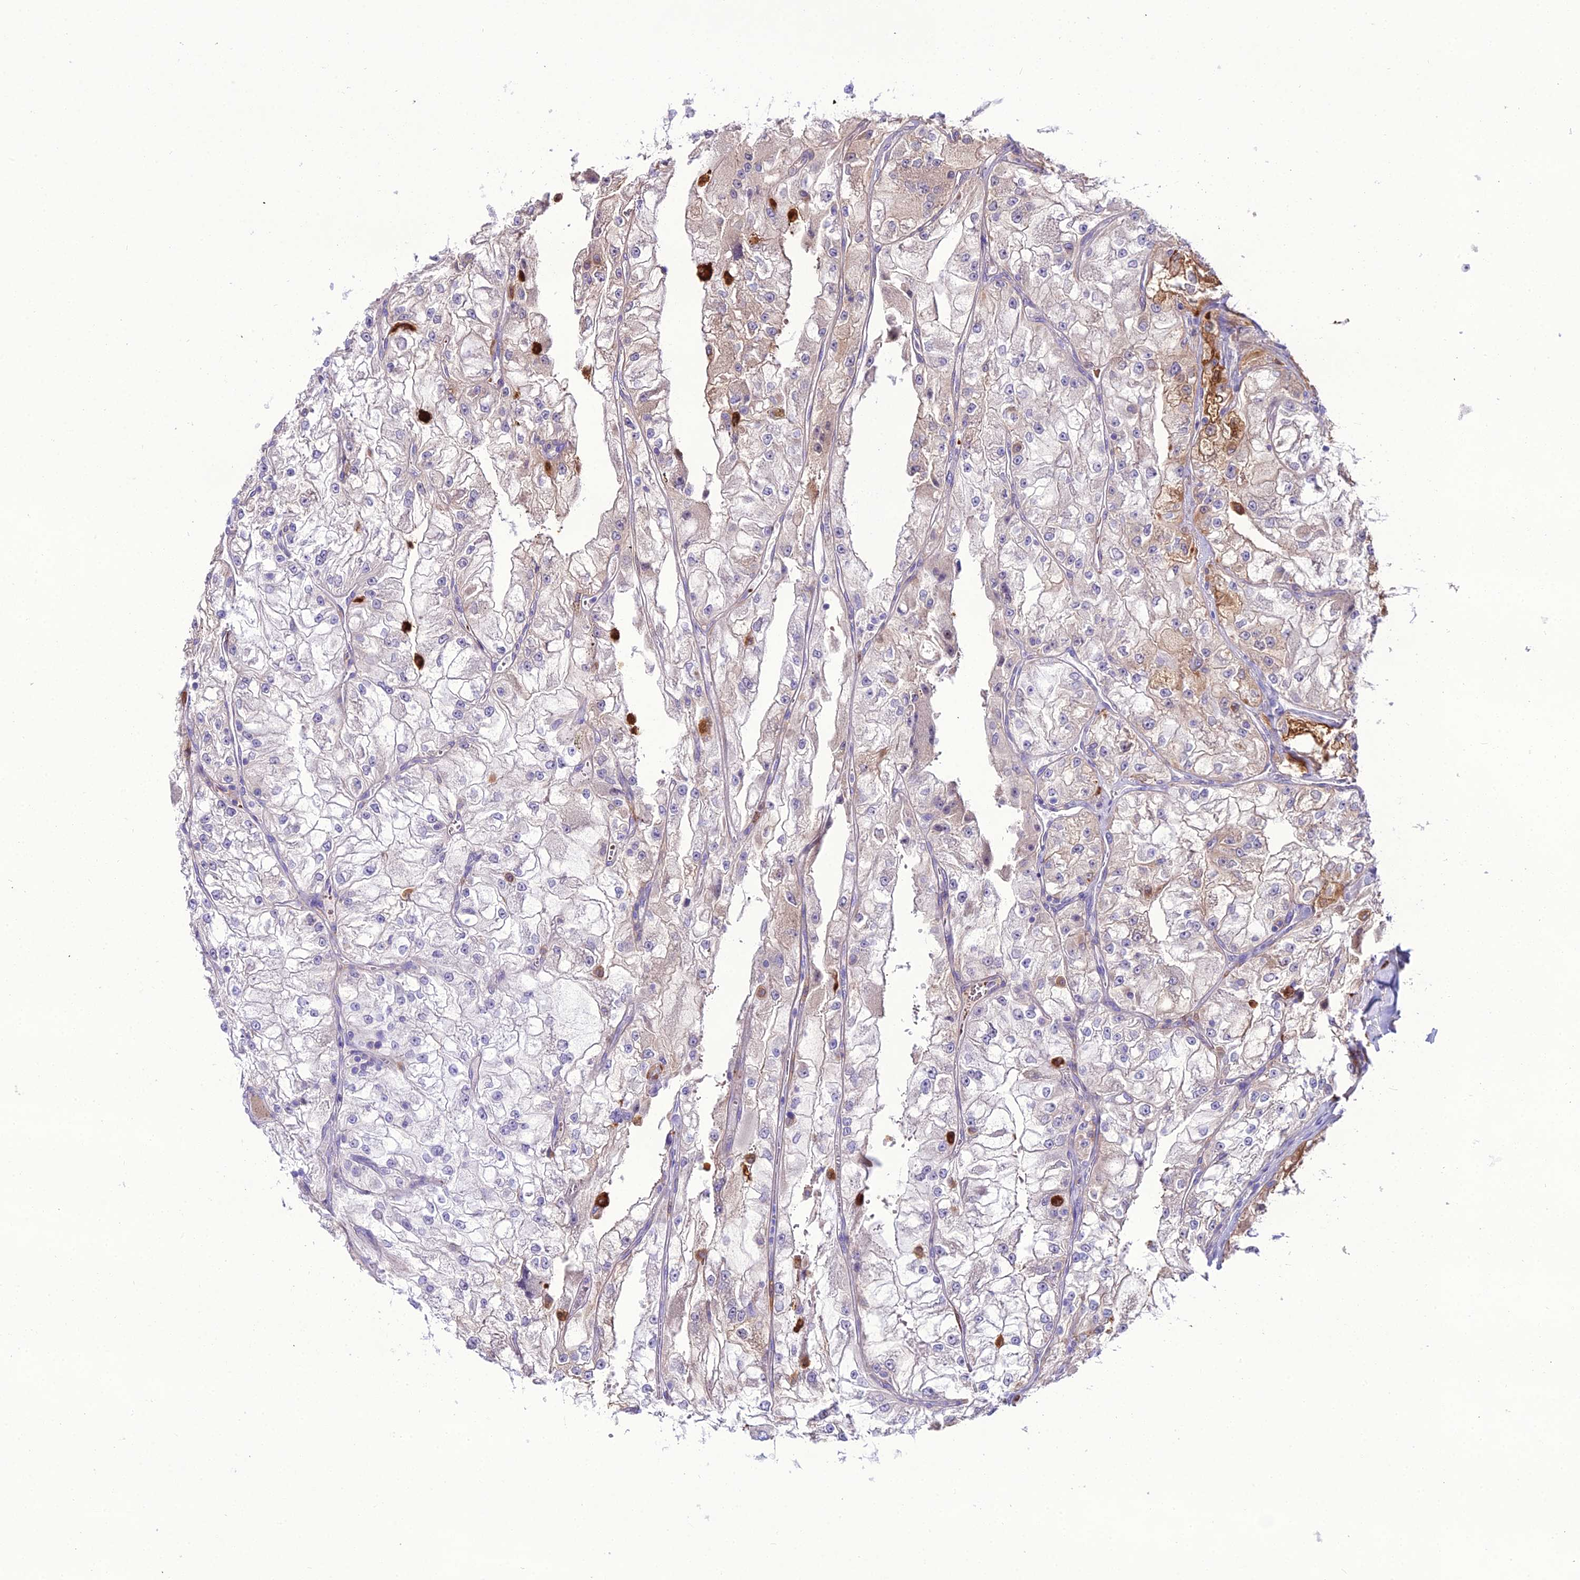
{"staining": {"intensity": "moderate", "quantity": "<25%", "location": "cytoplasmic/membranous"}, "tissue": "renal cancer", "cell_type": "Tumor cells", "image_type": "cancer", "snomed": [{"axis": "morphology", "description": "Adenocarcinoma, NOS"}, {"axis": "topography", "description": "Kidney"}], "caption": "DAB (3,3'-diaminobenzidine) immunohistochemical staining of human renal cancer exhibits moderate cytoplasmic/membranous protein positivity in about <25% of tumor cells.", "gene": "MB21D2", "patient": {"sex": "female", "age": 72}}